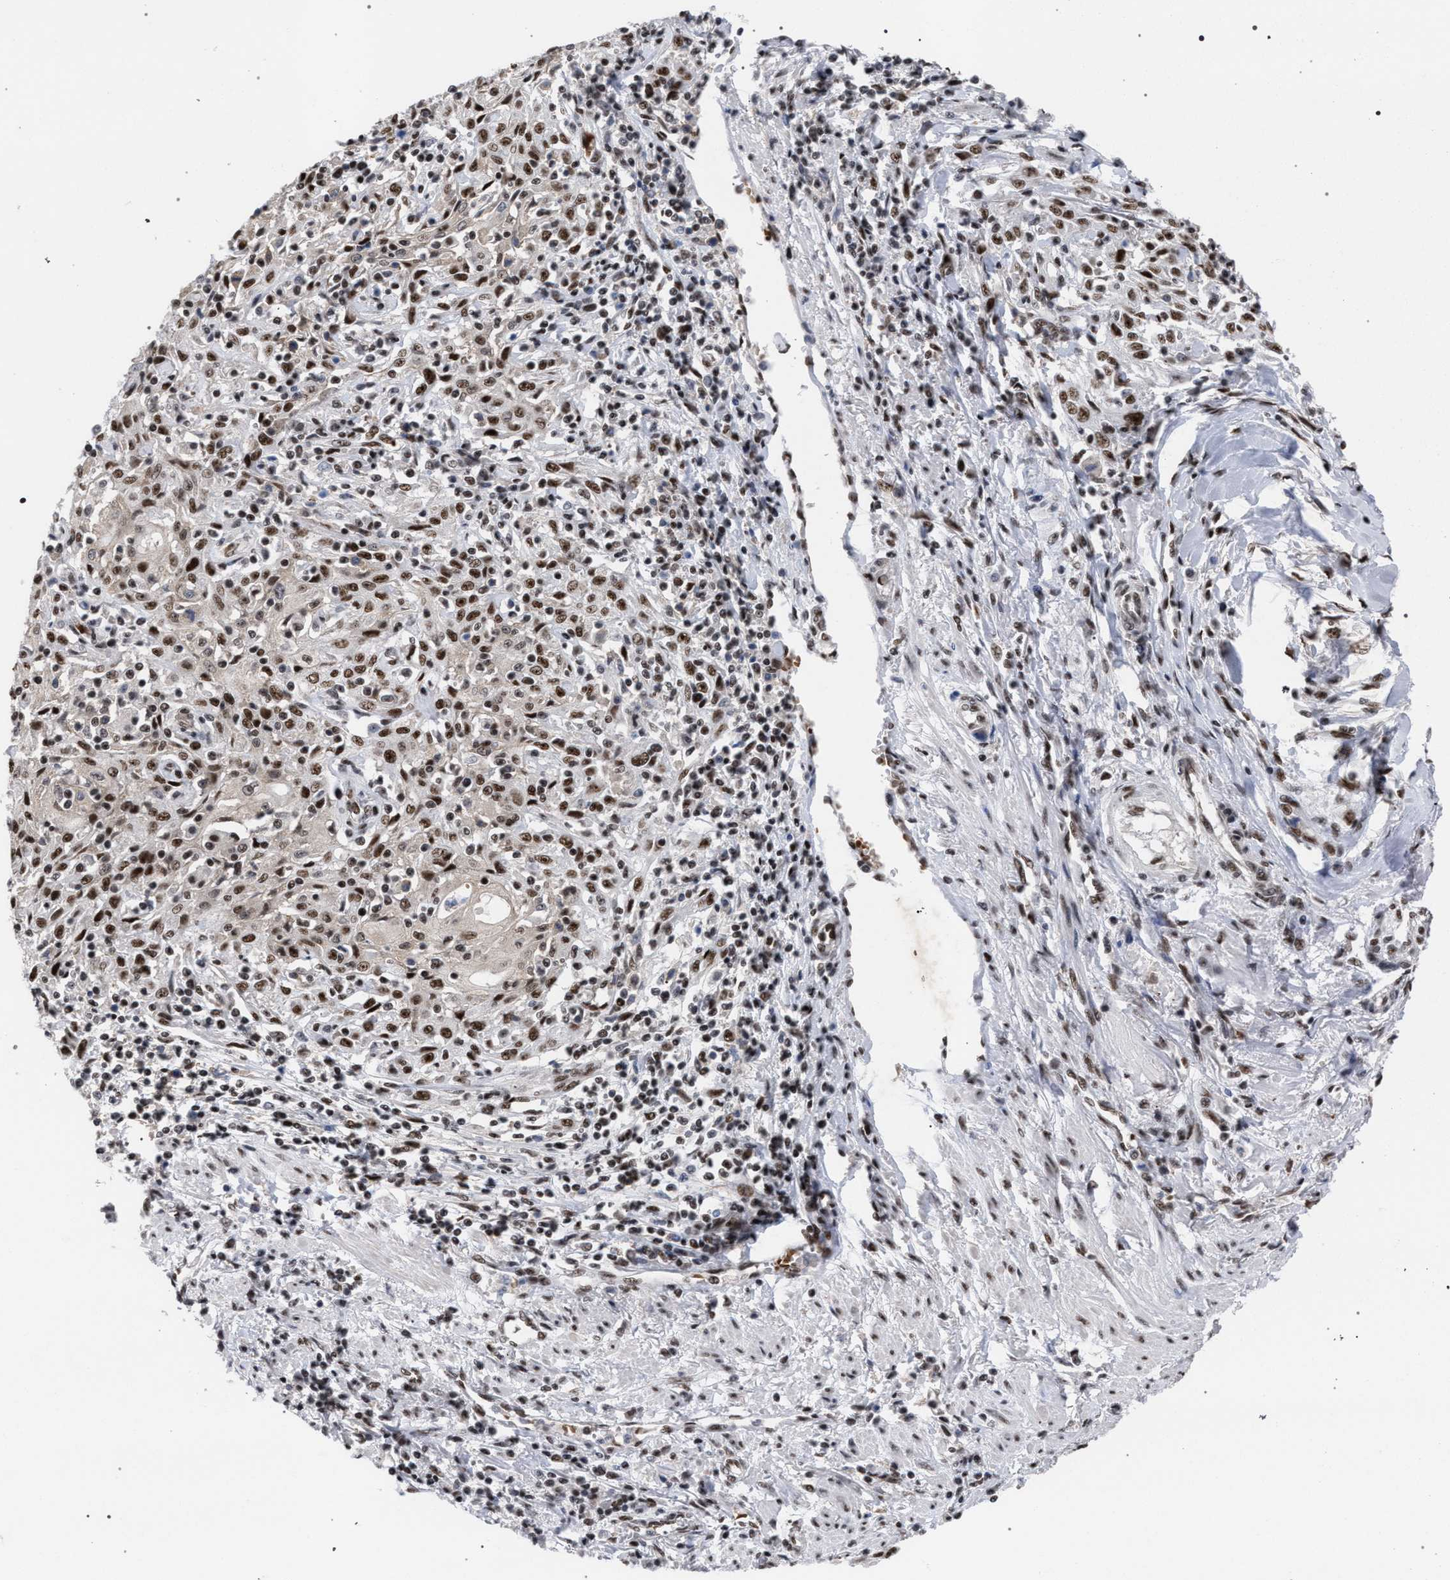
{"staining": {"intensity": "strong", "quantity": ">75%", "location": "nuclear"}, "tissue": "skin cancer", "cell_type": "Tumor cells", "image_type": "cancer", "snomed": [{"axis": "morphology", "description": "Squamous cell carcinoma, NOS"}, {"axis": "morphology", "description": "Squamous cell carcinoma, metastatic, NOS"}, {"axis": "topography", "description": "Skin"}, {"axis": "topography", "description": "Lymph node"}], "caption": "Skin cancer (squamous cell carcinoma) tissue exhibits strong nuclear positivity in approximately >75% of tumor cells, visualized by immunohistochemistry.", "gene": "SCAF4", "patient": {"sex": "male", "age": 75}}